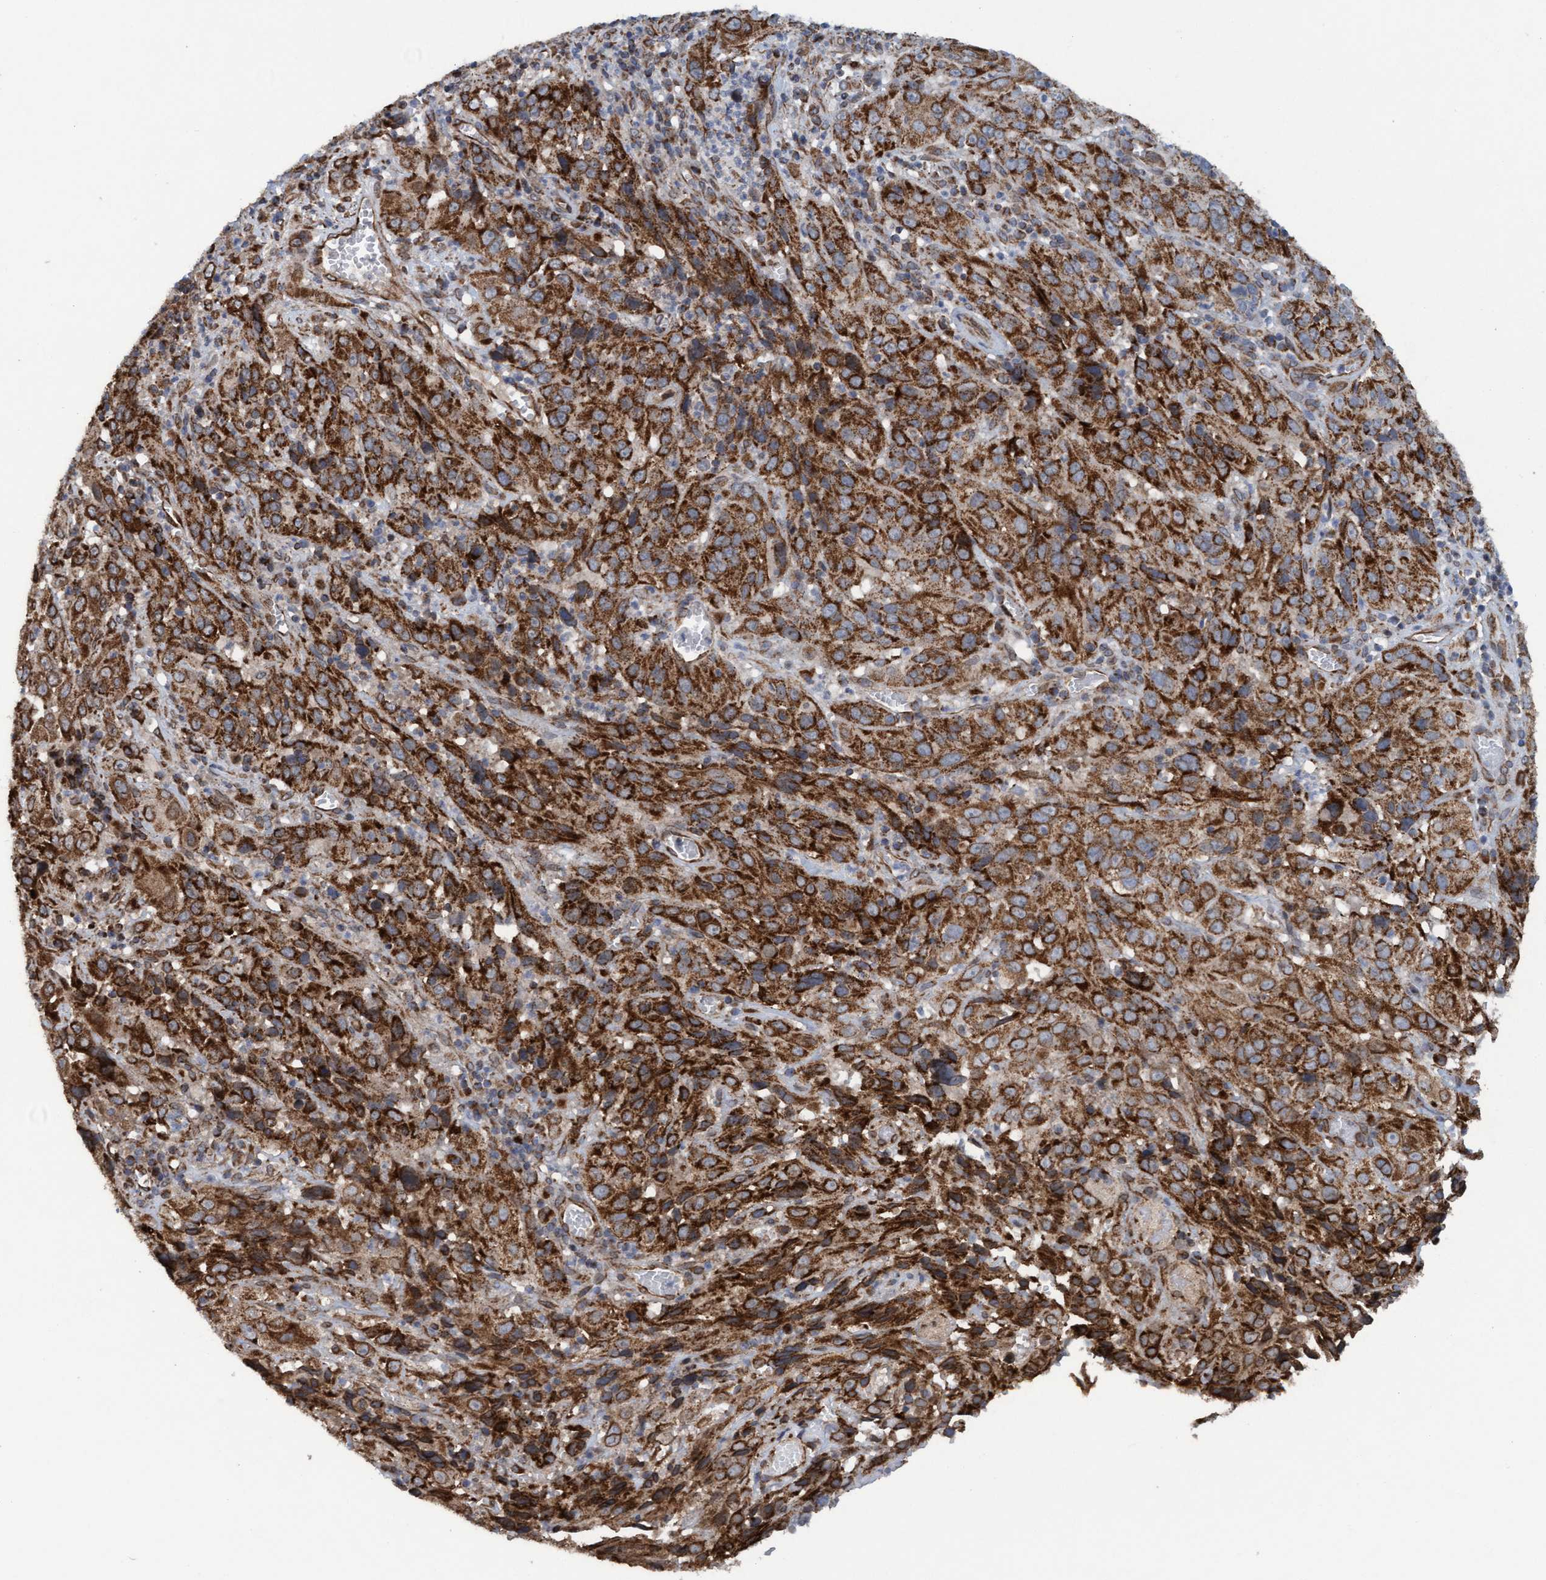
{"staining": {"intensity": "strong", "quantity": ">75%", "location": "cytoplasmic/membranous"}, "tissue": "cervical cancer", "cell_type": "Tumor cells", "image_type": "cancer", "snomed": [{"axis": "morphology", "description": "Squamous cell carcinoma, NOS"}, {"axis": "topography", "description": "Cervix"}], "caption": "Protein staining of cervical cancer tissue exhibits strong cytoplasmic/membranous expression in approximately >75% of tumor cells. (IHC, brightfield microscopy, high magnification).", "gene": "MRPS23", "patient": {"sex": "female", "age": 32}}